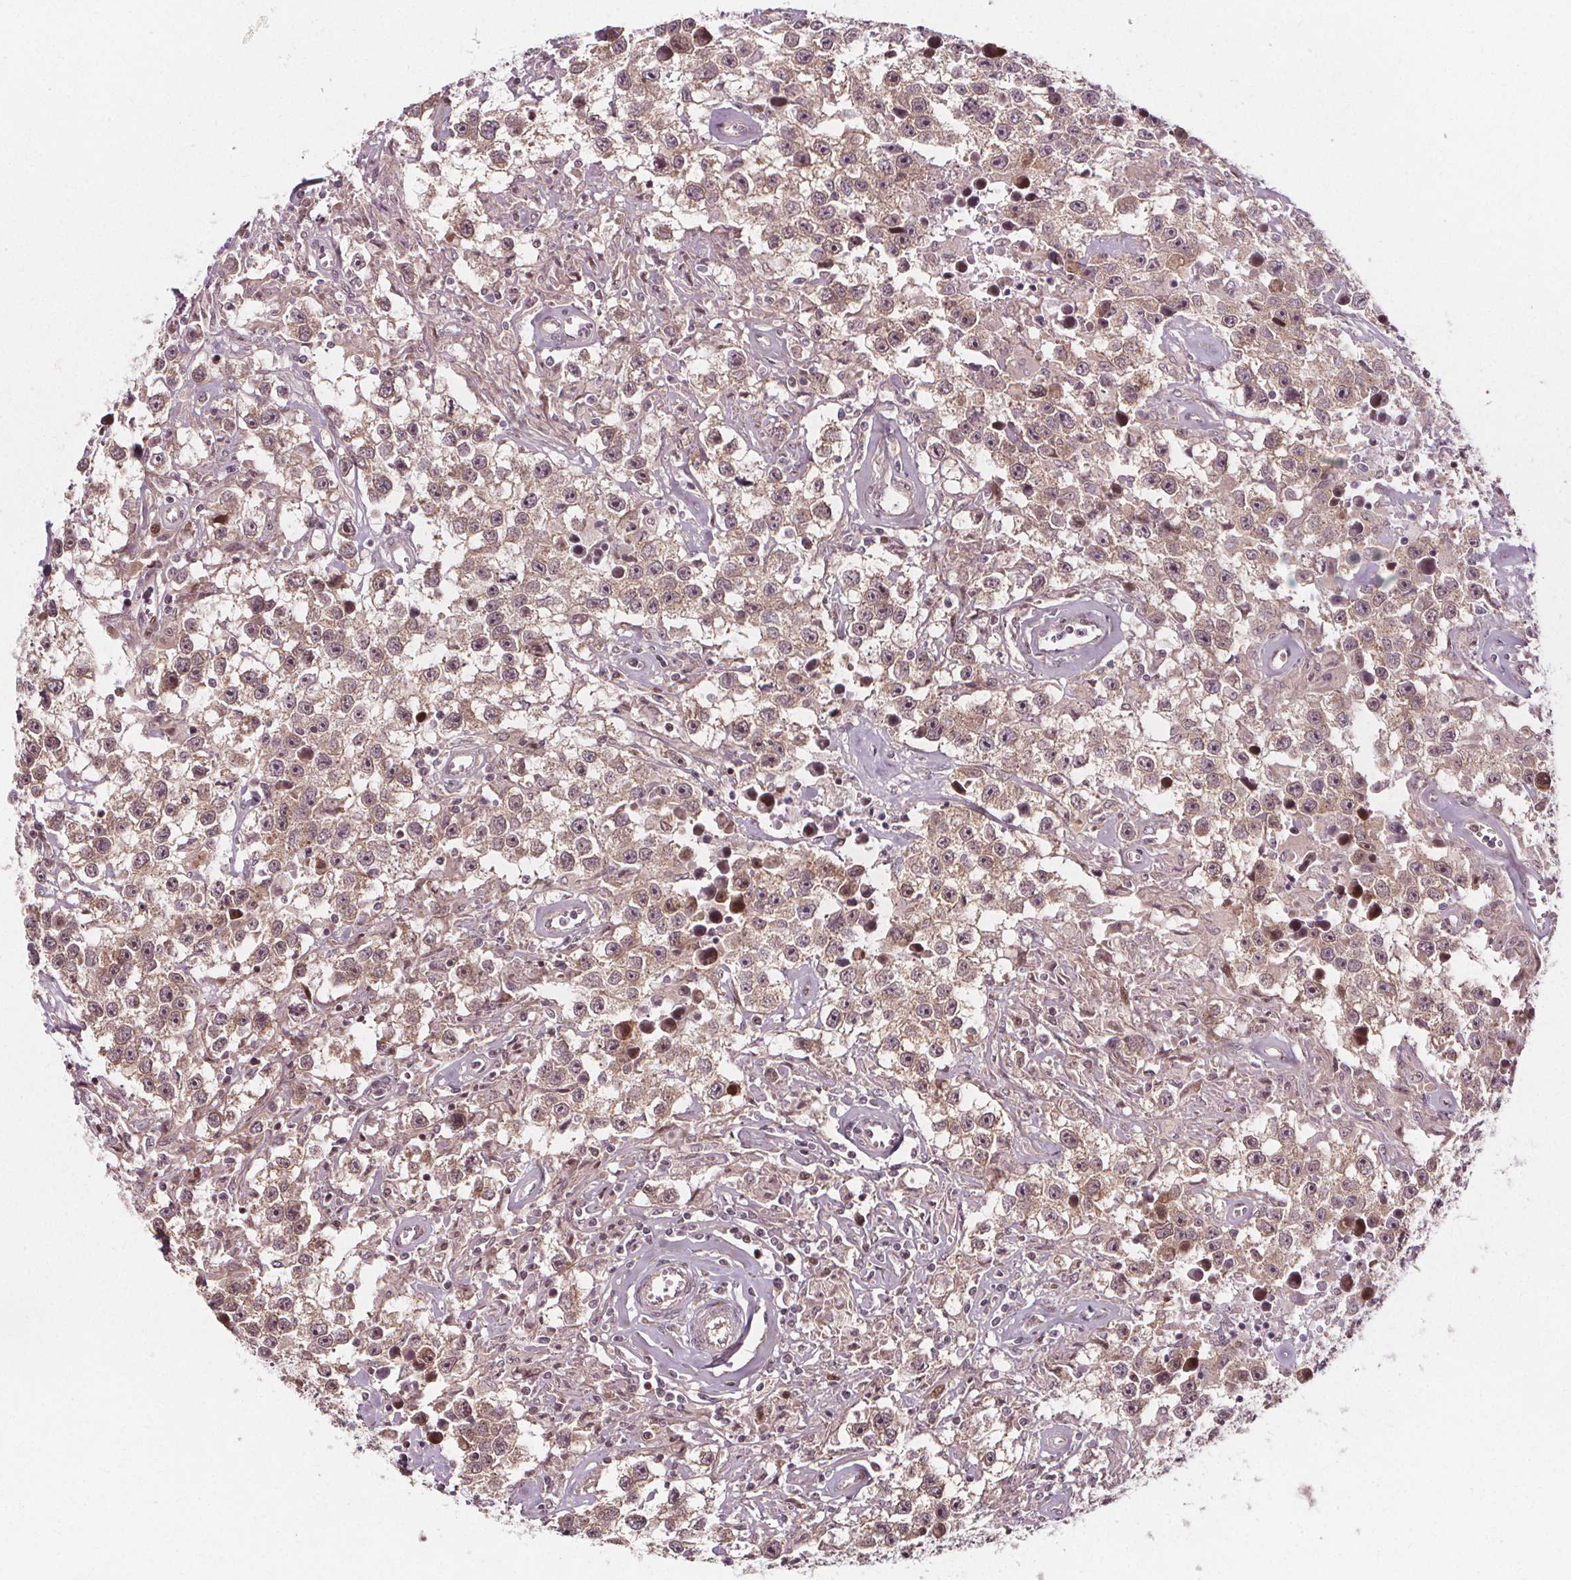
{"staining": {"intensity": "weak", "quantity": ">75%", "location": "cytoplasmic/membranous,nuclear"}, "tissue": "testis cancer", "cell_type": "Tumor cells", "image_type": "cancer", "snomed": [{"axis": "morphology", "description": "Seminoma, NOS"}, {"axis": "topography", "description": "Testis"}], "caption": "Immunohistochemistry (IHC) of human testis cancer (seminoma) reveals low levels of weak cytoplasmic/membranous and nuclear positivity in about >75% of tumor cells. Immunohistochemistry (IHC) stains the protein of interest in brown and the nuclei are stained blue.", "gene": "AKT1S1", "patient": {"sex": "male", "age": 43}}